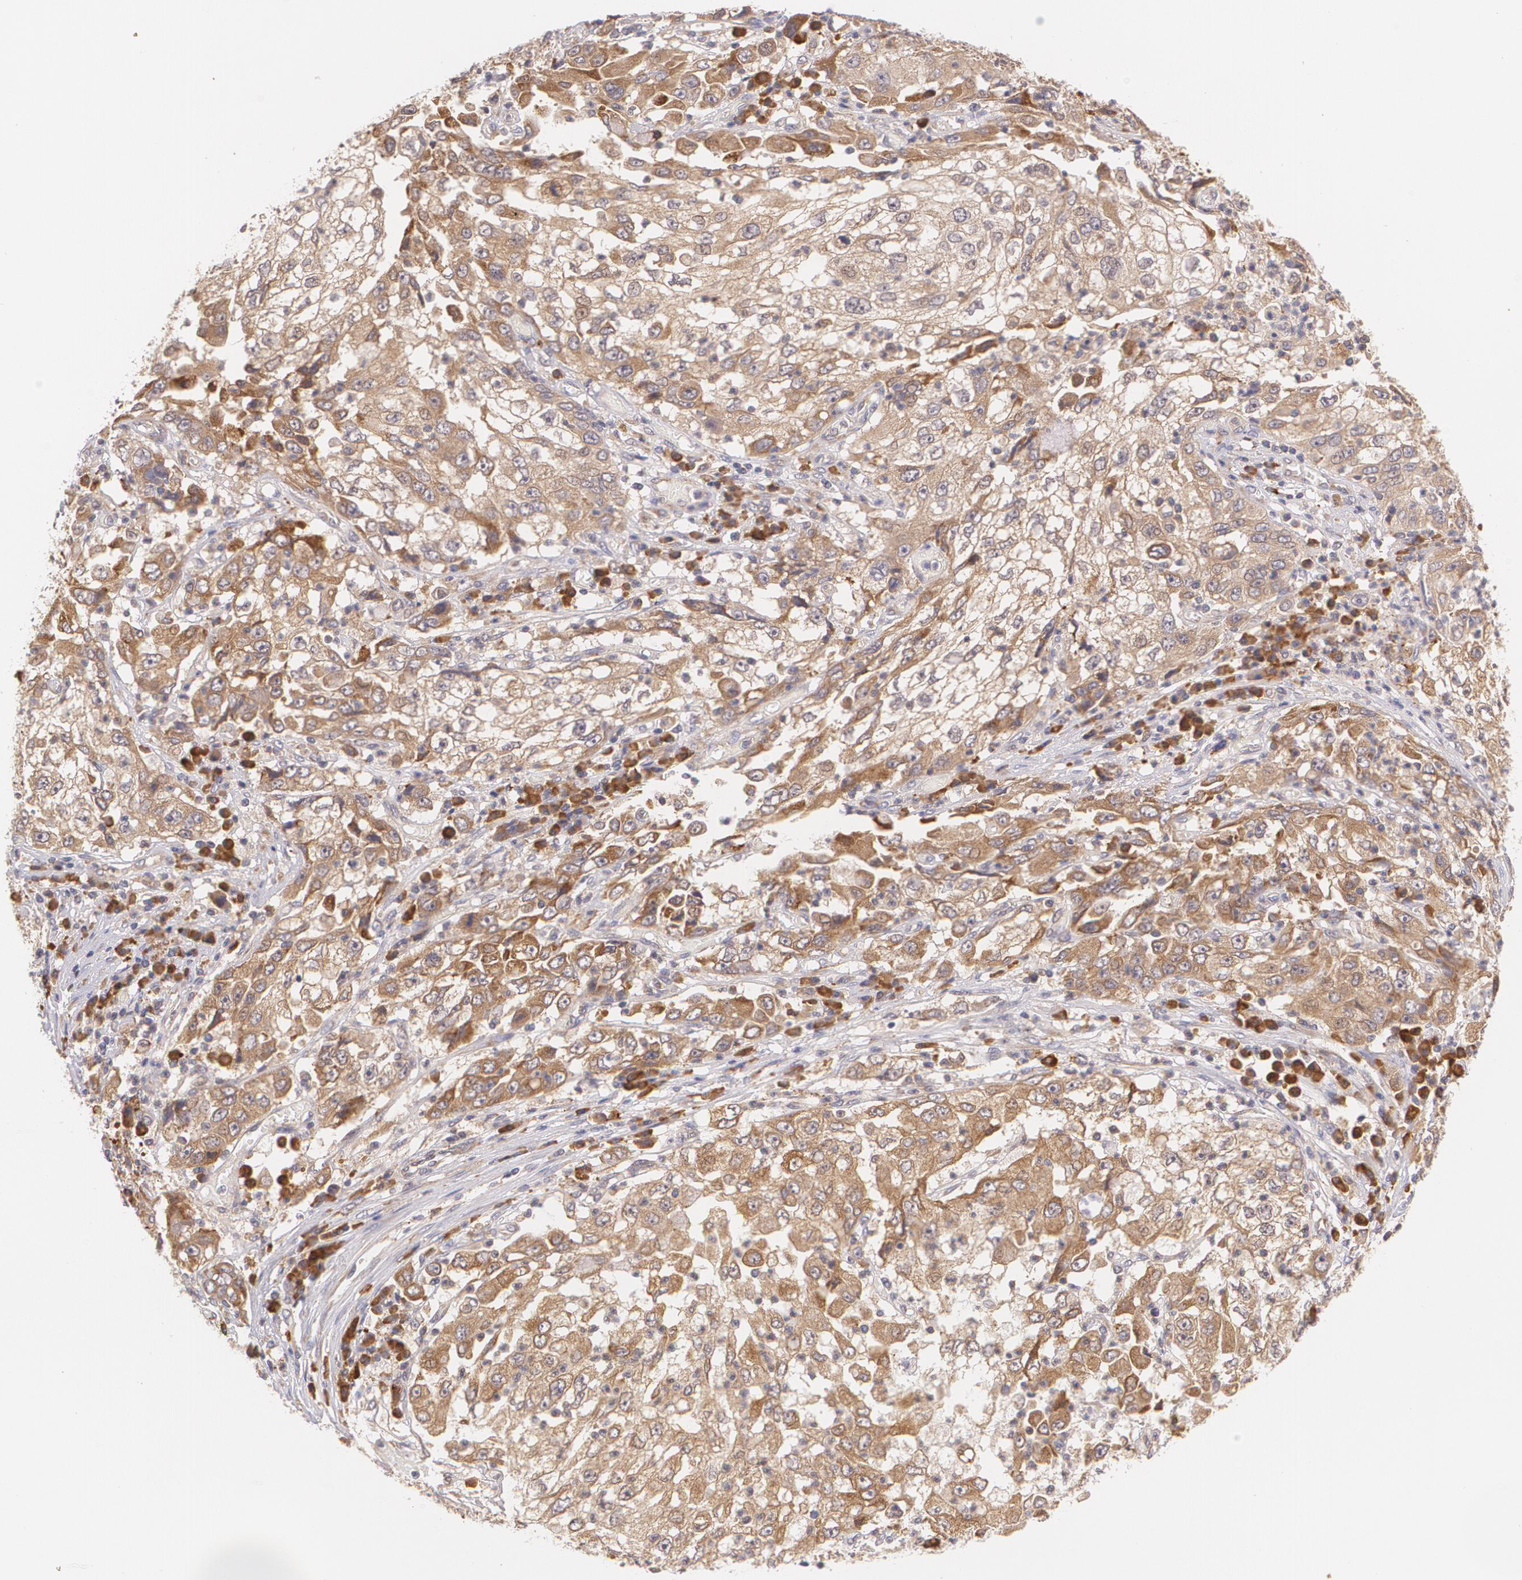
{"staining": {"intensity": "moderate", "quantity": ">75%", "location": "cytoplasmic/membranous"}, "tissue": "cervical cancer", "cell_type": "Tumor cells", "image_type": "cancer", "snomed": [{"axis": "morphology", "description": "Squamous cell carcinoma, NOS"}, {"axis": "topography", "description": "Cervix"}], "caption": "DAB immunohistochemical staining of human cervical cancer (squamous cell carcinoma) demonstrates moderate cytoplasmic/membranous protein positivity in about >75% of tumor cells.", "gene": "CCL17", "patient": {"sex": "female", "age": 36}}